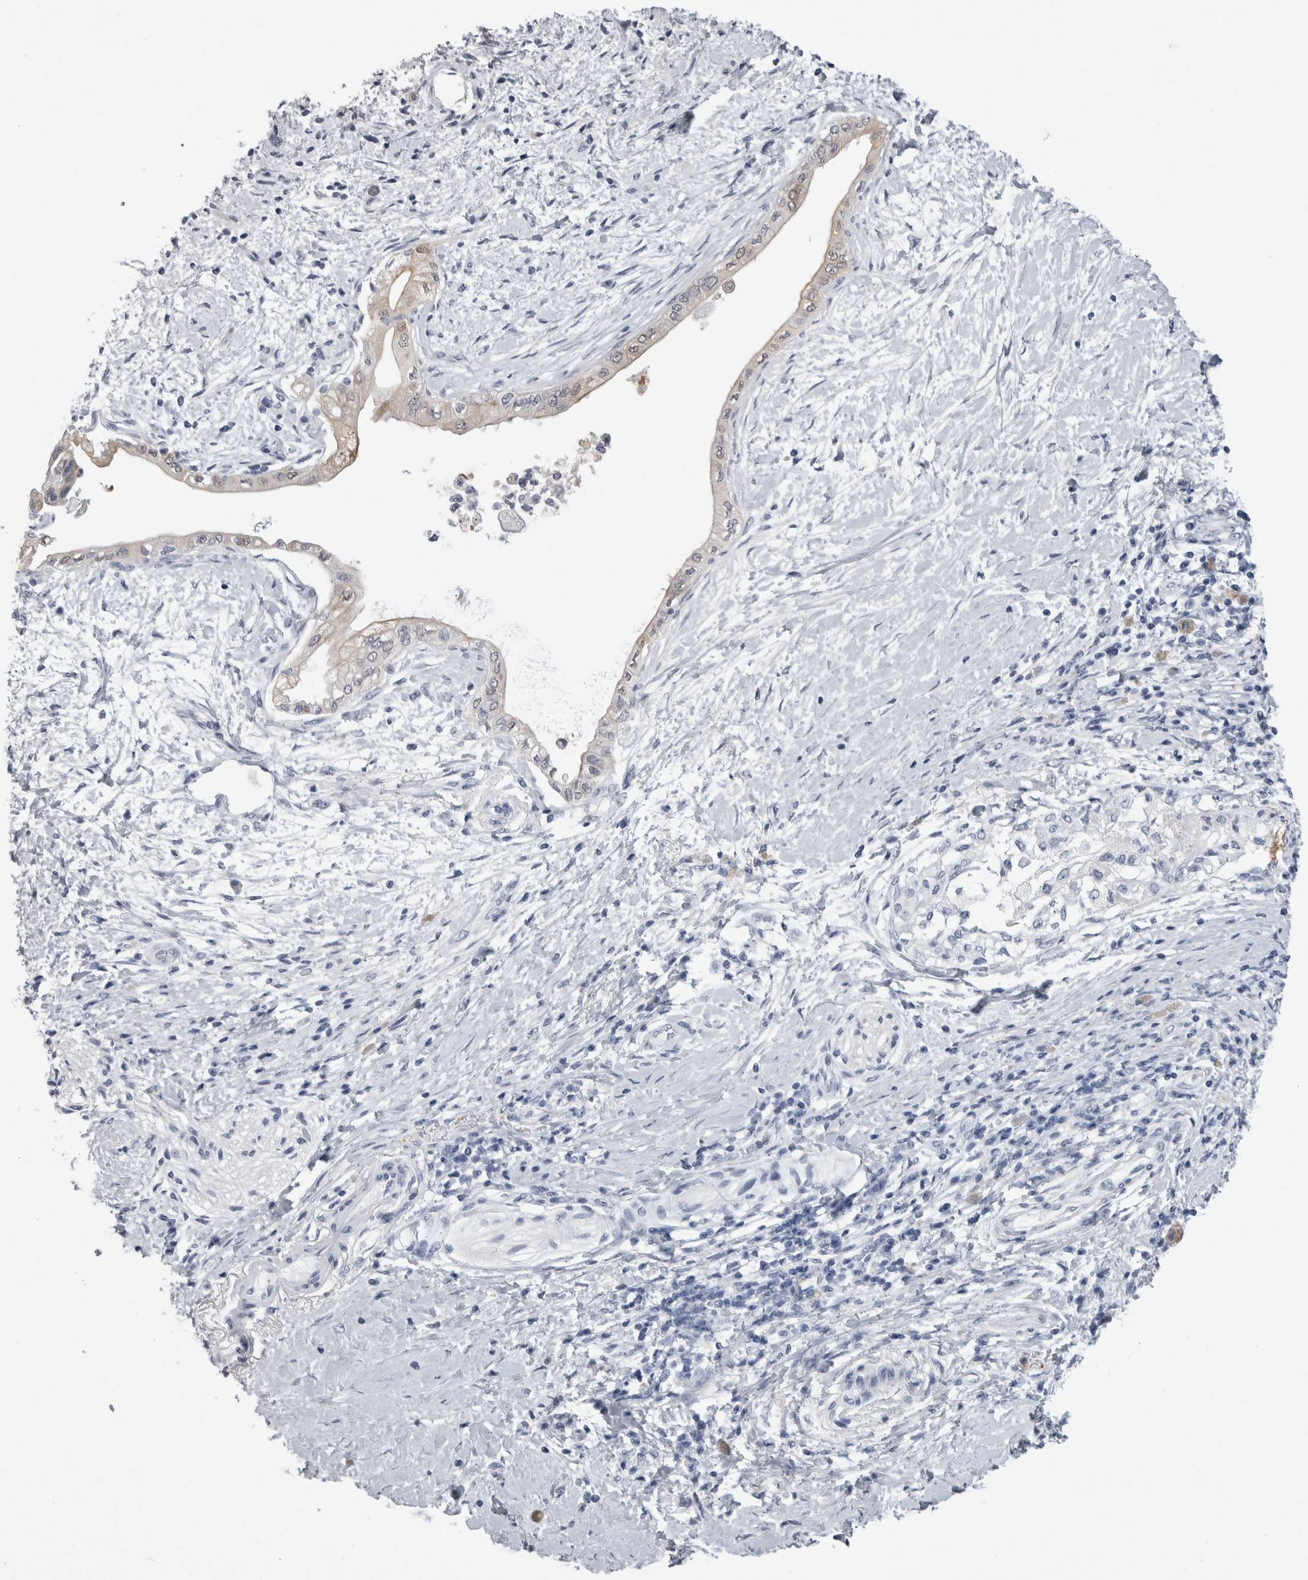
{"staining": {"intensity": "negative", "quantity": "none", "location": "none"}, "tissue": "pancreatic cancer", "cell_type": "Tumor cells", "image_type": "cancer", "snomed": [{"axis": "morphology", "description": "Normal tissue, NOS"}, {"axis": "morphology", "description": "Adenocarcinoma, NOS"}, {"axis": "topography", "description": "Pancreas"}, {"axis": "topography", "description": "Duodenum"}], "caption": "IHC of pancreatic adenocarcinoma exhibits no positivity in tumor cells.", "gene": "ALDH8A1", "patient": {"sex": "female", "age": 60}}